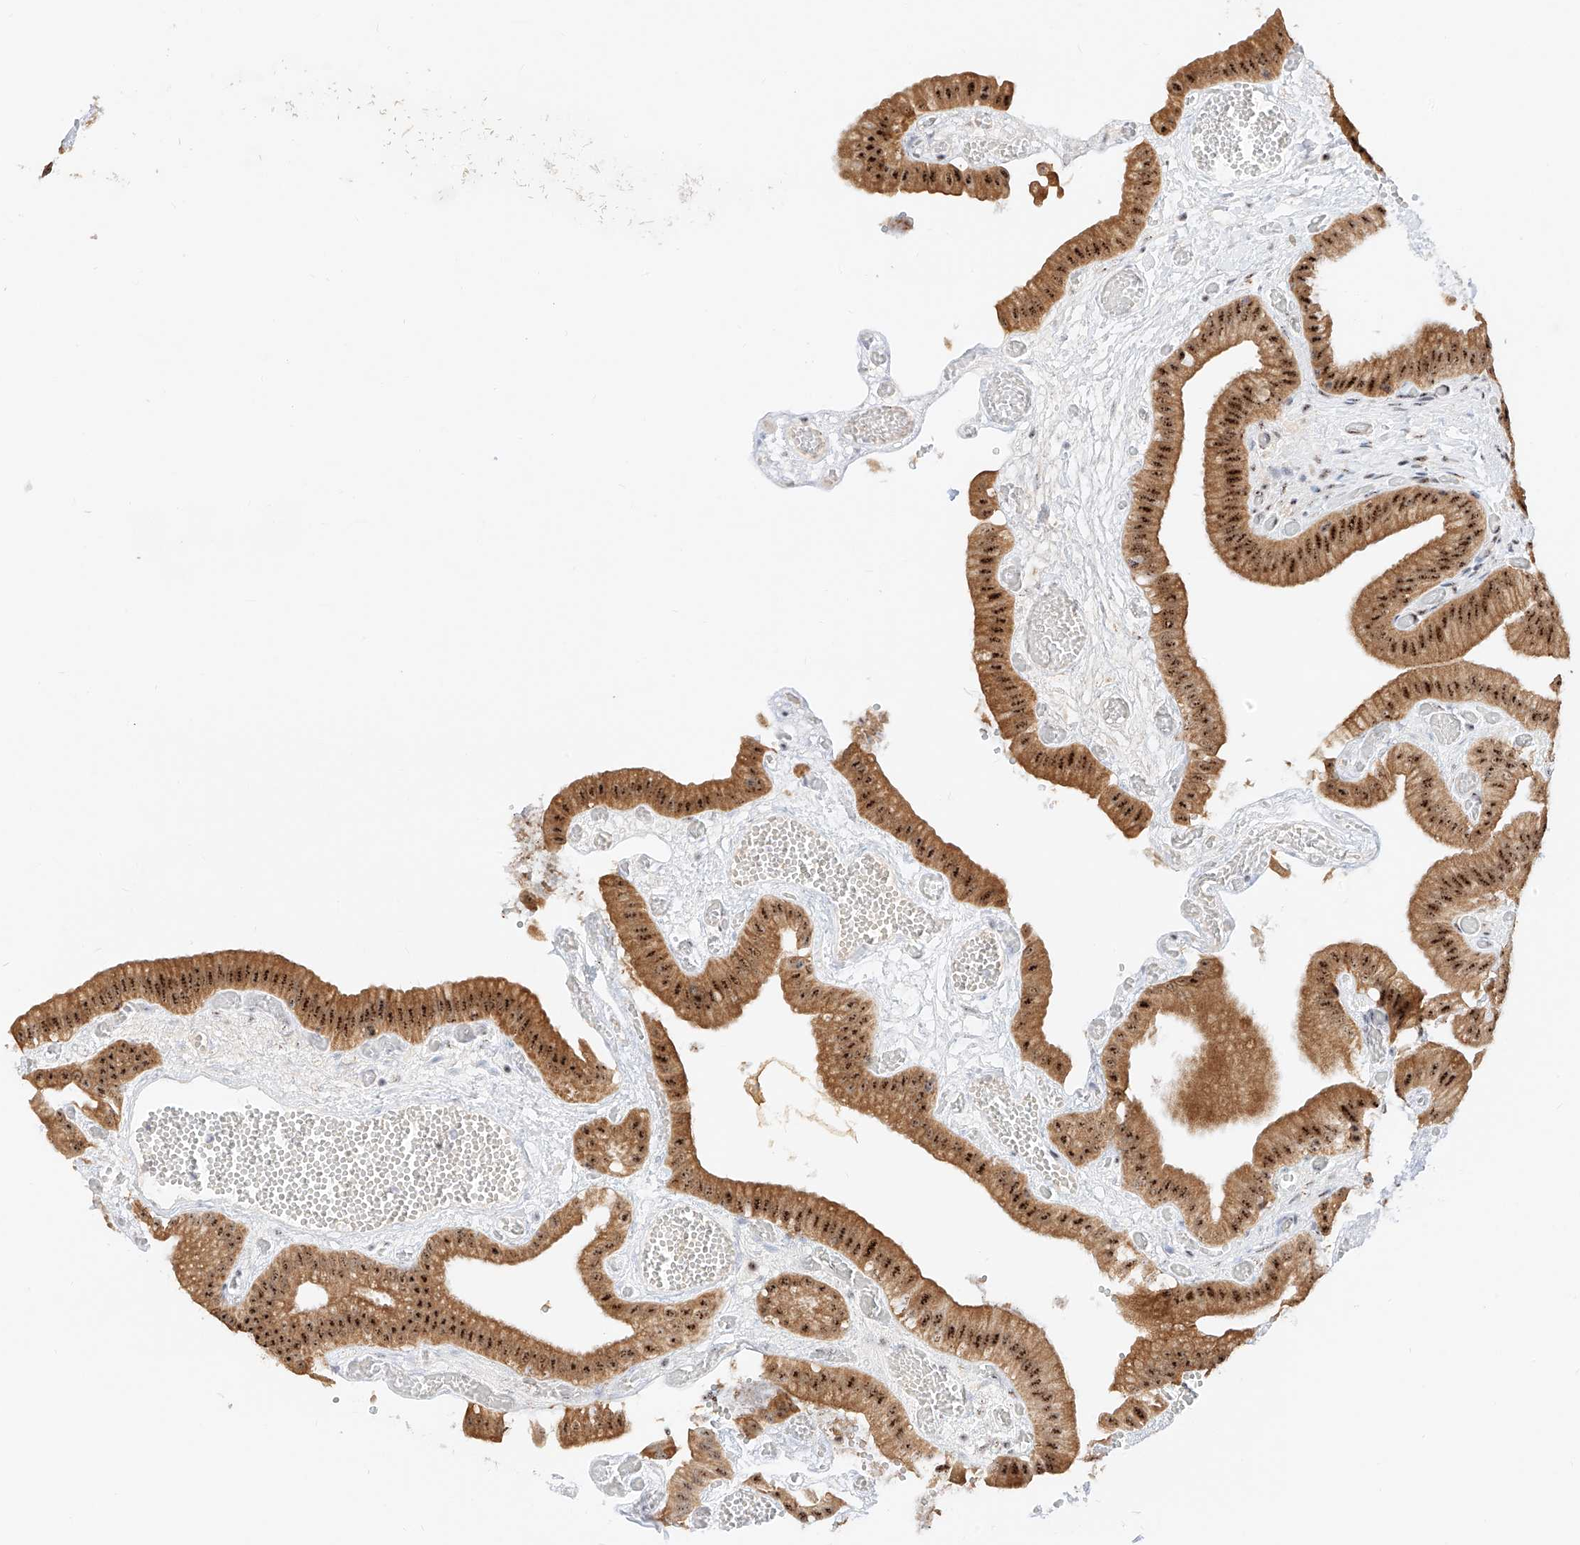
{"staining": {"intensity": "strong", "quantity": ">75%", "location": "cytoplasmic/membranous,nuclear"}, "tissue": "gallbladder", "cell_type": "Glandular cells", "image_type": "normal", "snomed": [{"axis": "morphology", "description": "Normal tissue, NOS"}, {"axis": "topography", "description": "Gallbladder"}], "caption": "This image demonstrates immunohistochemistry (IHC) staining of benign gallbladder, with high strong cytoplasmic/membranous,nuclear positivity in about >75% of glandular cells.", "gene": "ATXN7L2", "patient": {"sex": "female", "age": 64}}